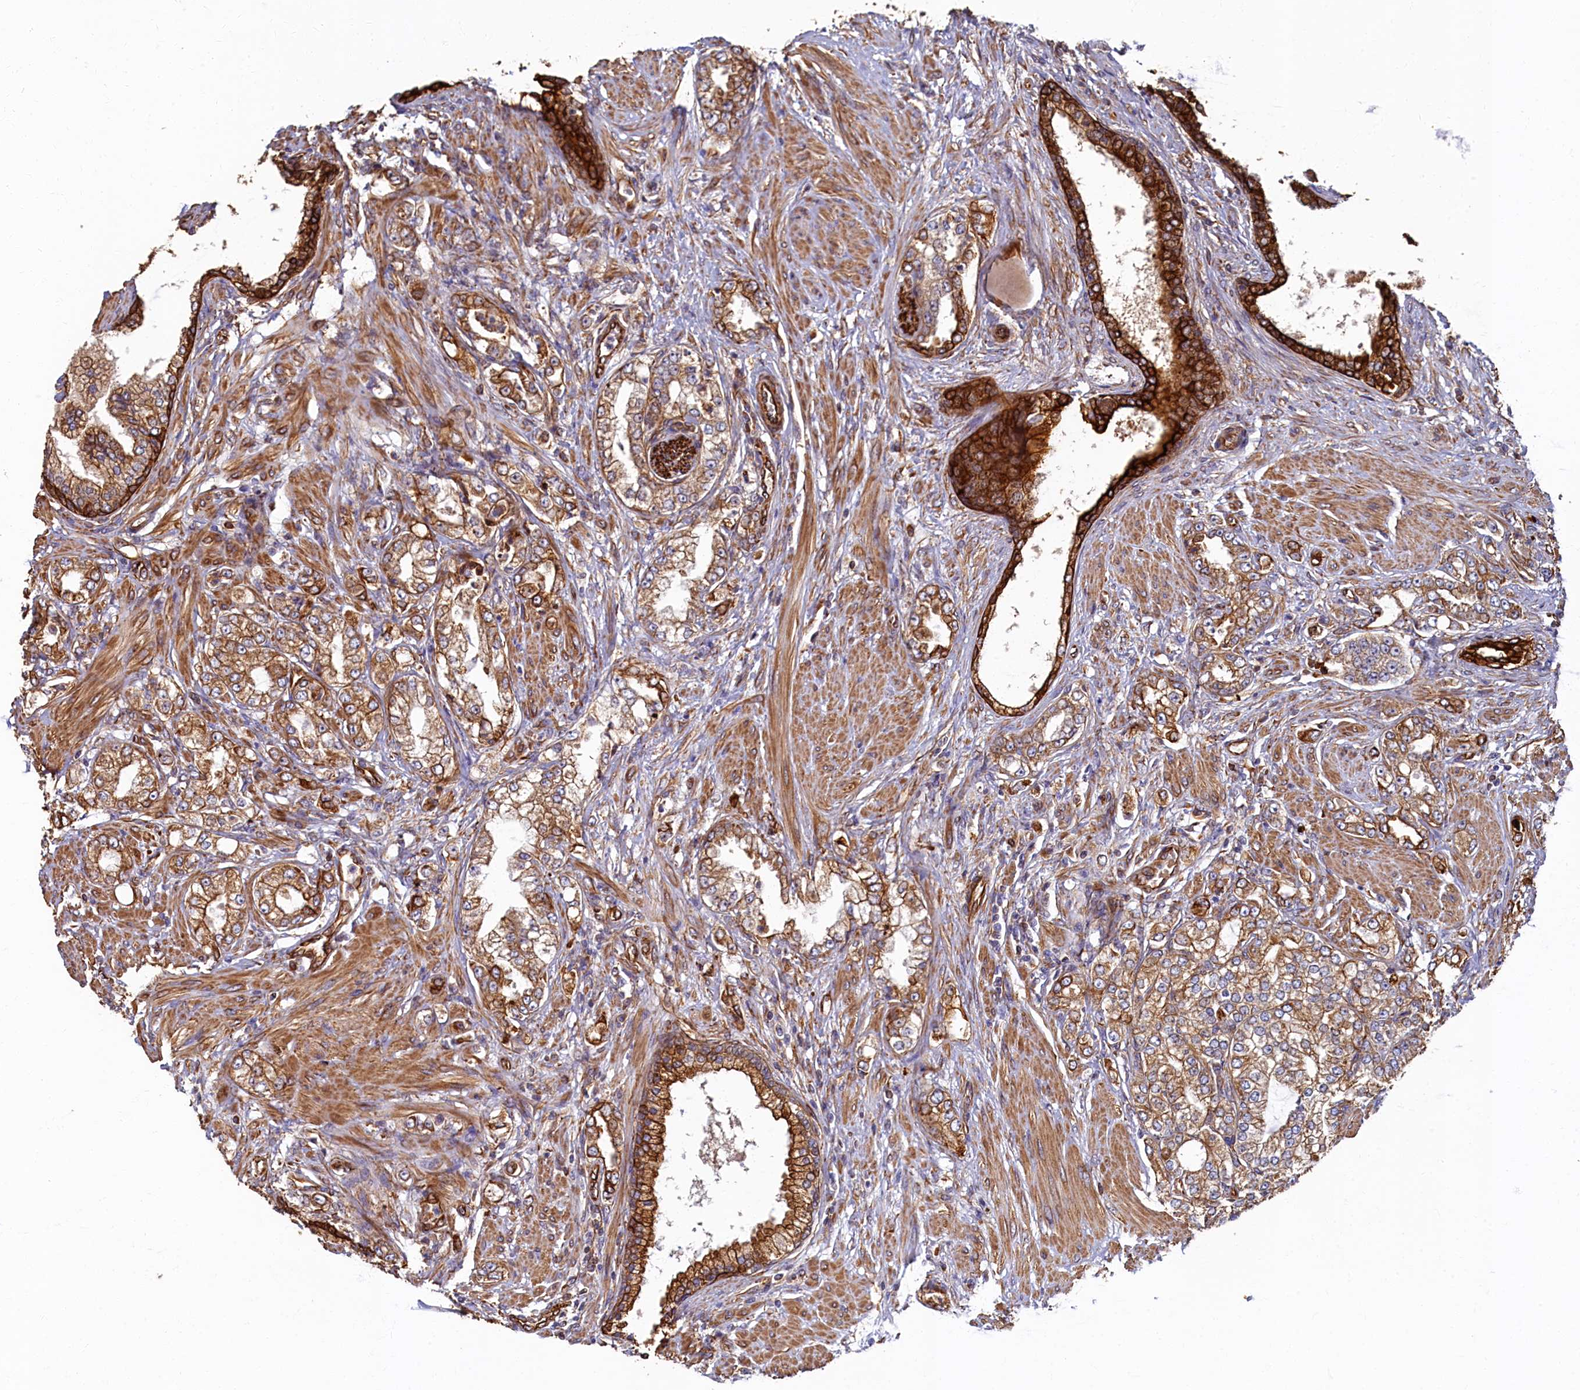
{"staining": {"intensity": "moderate", "quantity": ">75%", "location": "cytoplasmic/membranous"}, "tissue": "prostate cancer", "cell_type": "Tumor cells", "image_type": "cancer", "snomed": [{"axis": "morphology", "description": "Adenocarcinoma, High grade"}, {"axis": "topography", "description": "Prostate"}], "caption": "Prostate cancer was stained to show a protein in brown. There is medium levels of moderate cytoplasmic/membranous positivity in about >75% of tumor cells.", "gene": "LRRC57", "patient": {"sex": "male", "age": 64}}